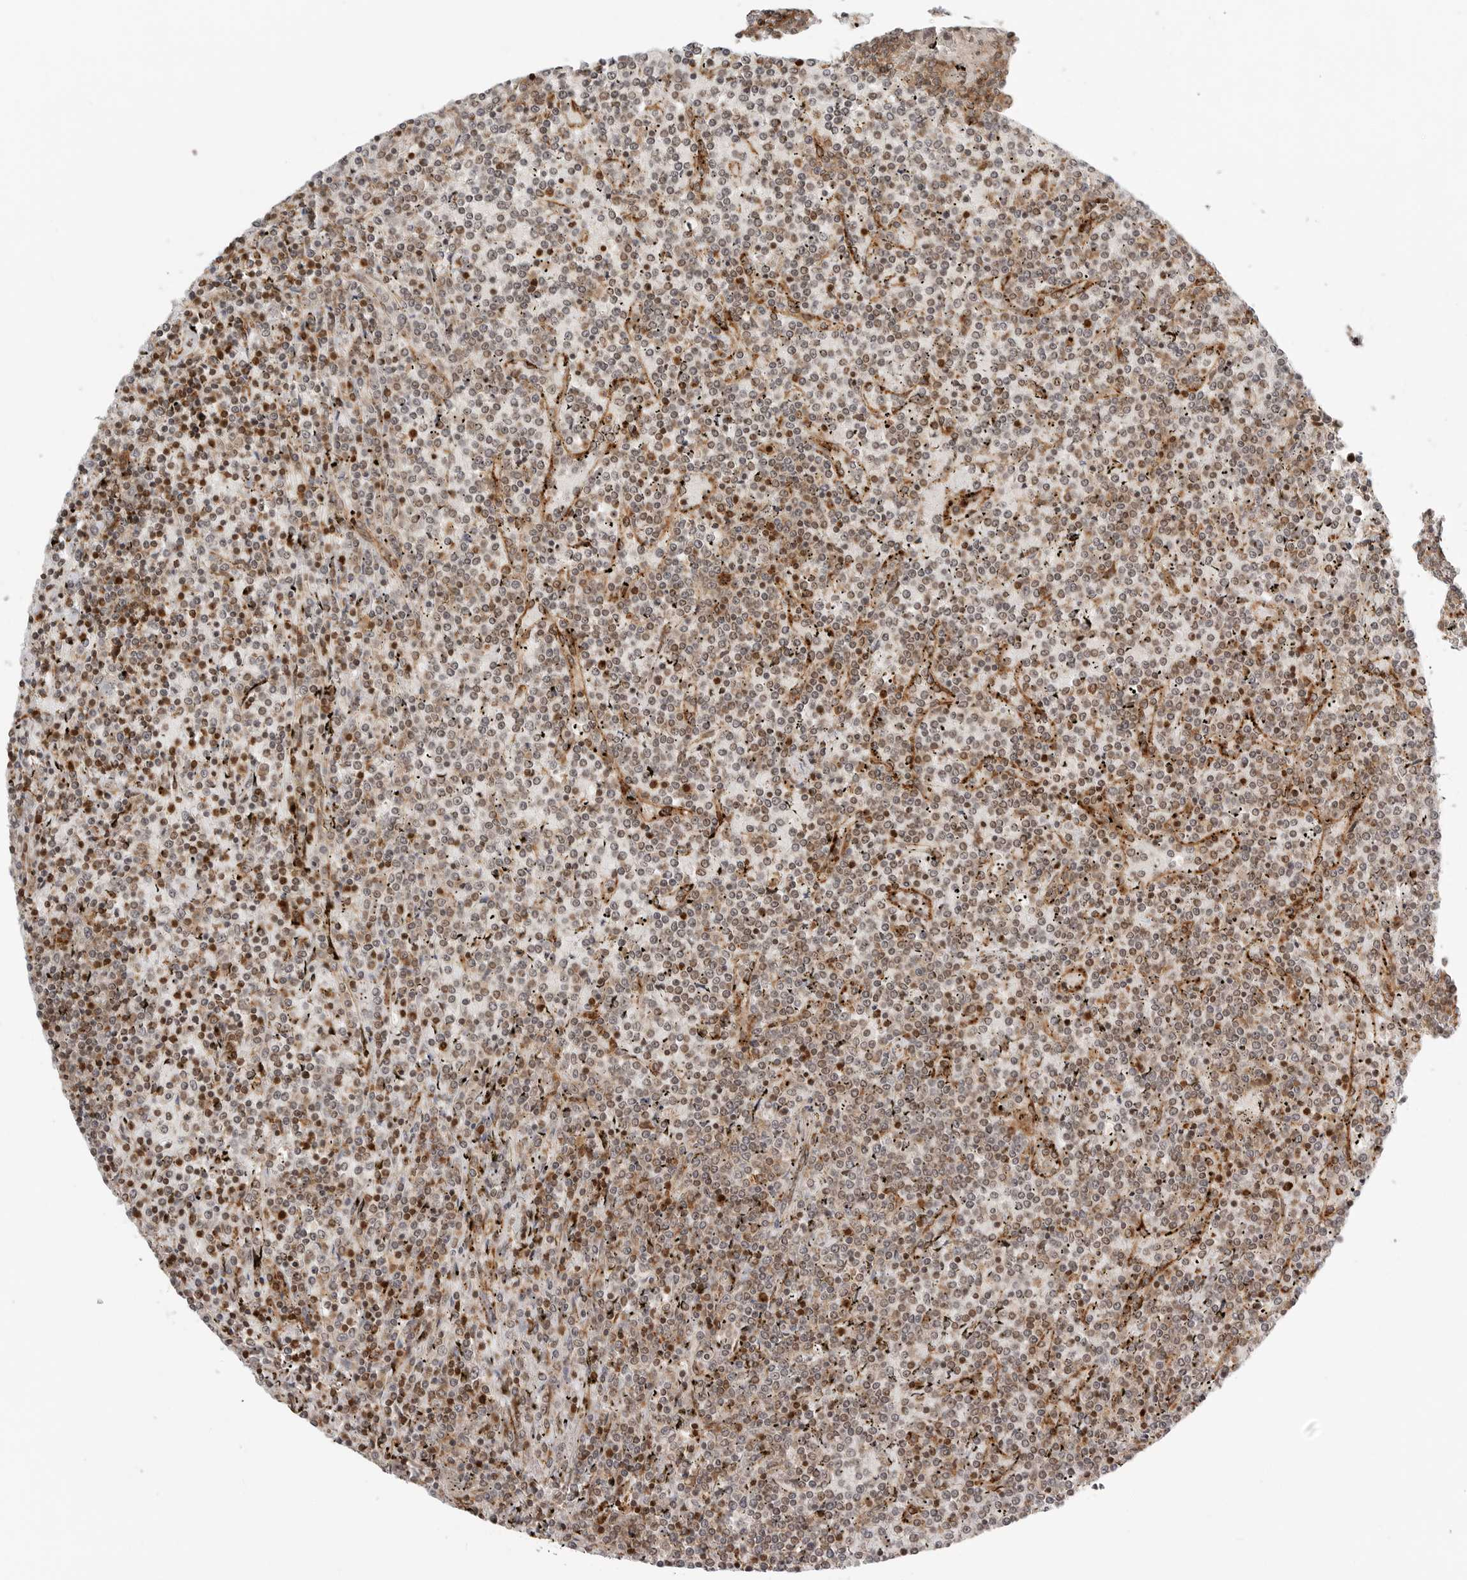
{"staining": {"intensity": "weak", "quantity": ">75%", "location": "cytoplasmic/membranous"}, "tissue": "lymphoma", "cell_type": "Tumor cells", "image_type": "cancer", "snomed": [{"axis": "morphology", "description": "Malignant lymphoma, non-Hodgkin's type, Low grade"}, {"axis": "topography", "description": "Spleen"}], "caption": "Lymphoma stained with a protein marker shows weak staining in tumor cells.", "gene": "IDUA", "patient": {"sex": "female", "age": 19}}